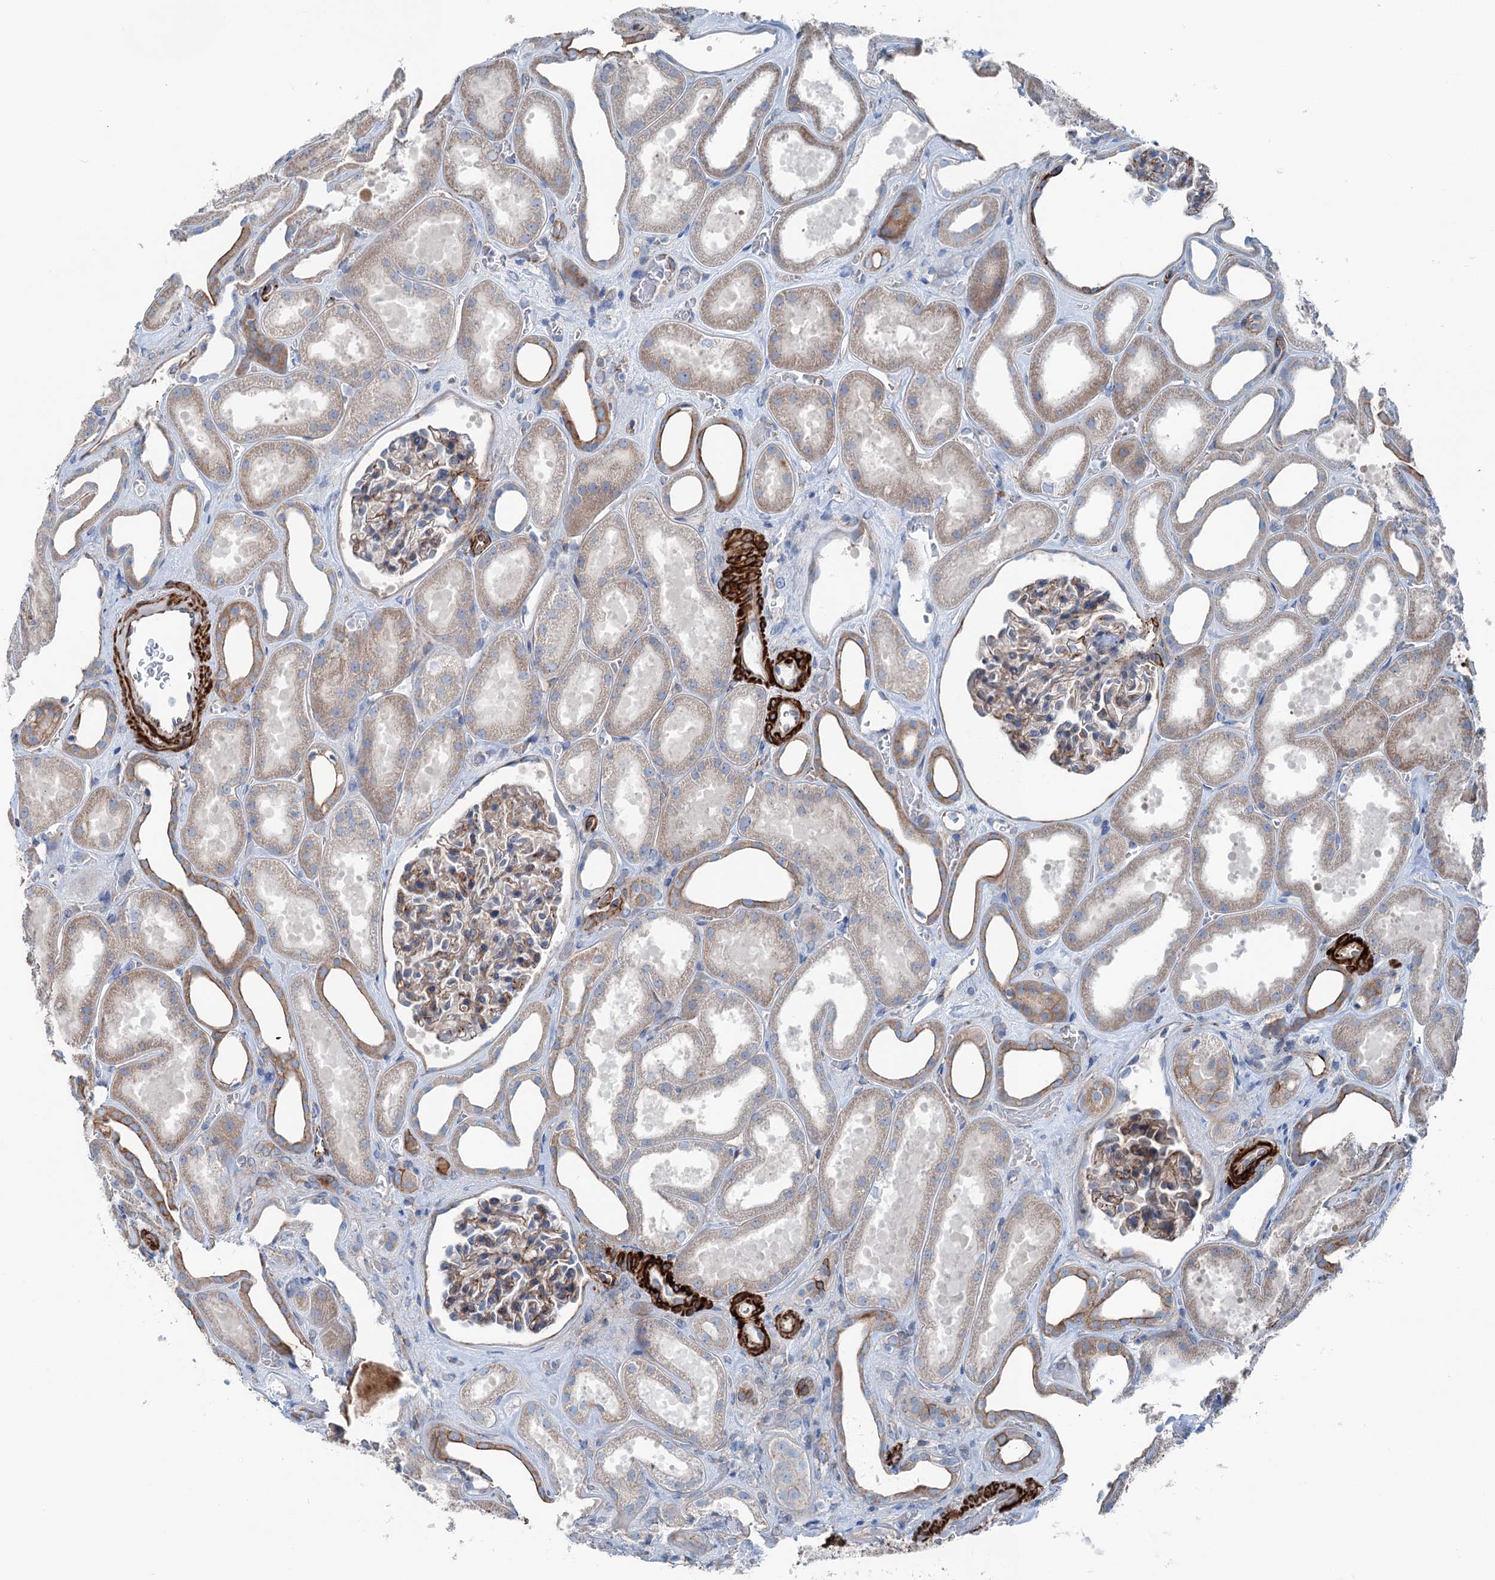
{"staining": {"intensity": "weak", "quantity": "25%-75%", "location": "cytoplasmic/membranous"}, "tissue": "kidney", "cell_type": "Cells in glomeruli", "image_type": "normal", "snomed": [{"axis": "morphology", "description": "Normal tissue, NOS"}, {"axis": "morphology", "description": "Adenocarcinoma, NOS"}, {"axis": "topography", "description": "Kidney"}], "caption": "Cells in glomeruli display low levels of weak cytoplasmic/membranous expression in approximately 25%-75% of cells in normal kidney. Immunohistochemistry (ihc) stains the protein in brown and the nuclei are stained blue.", "gene": "CALCOCO1", "patient": {"sex": "female", "age": 68}}